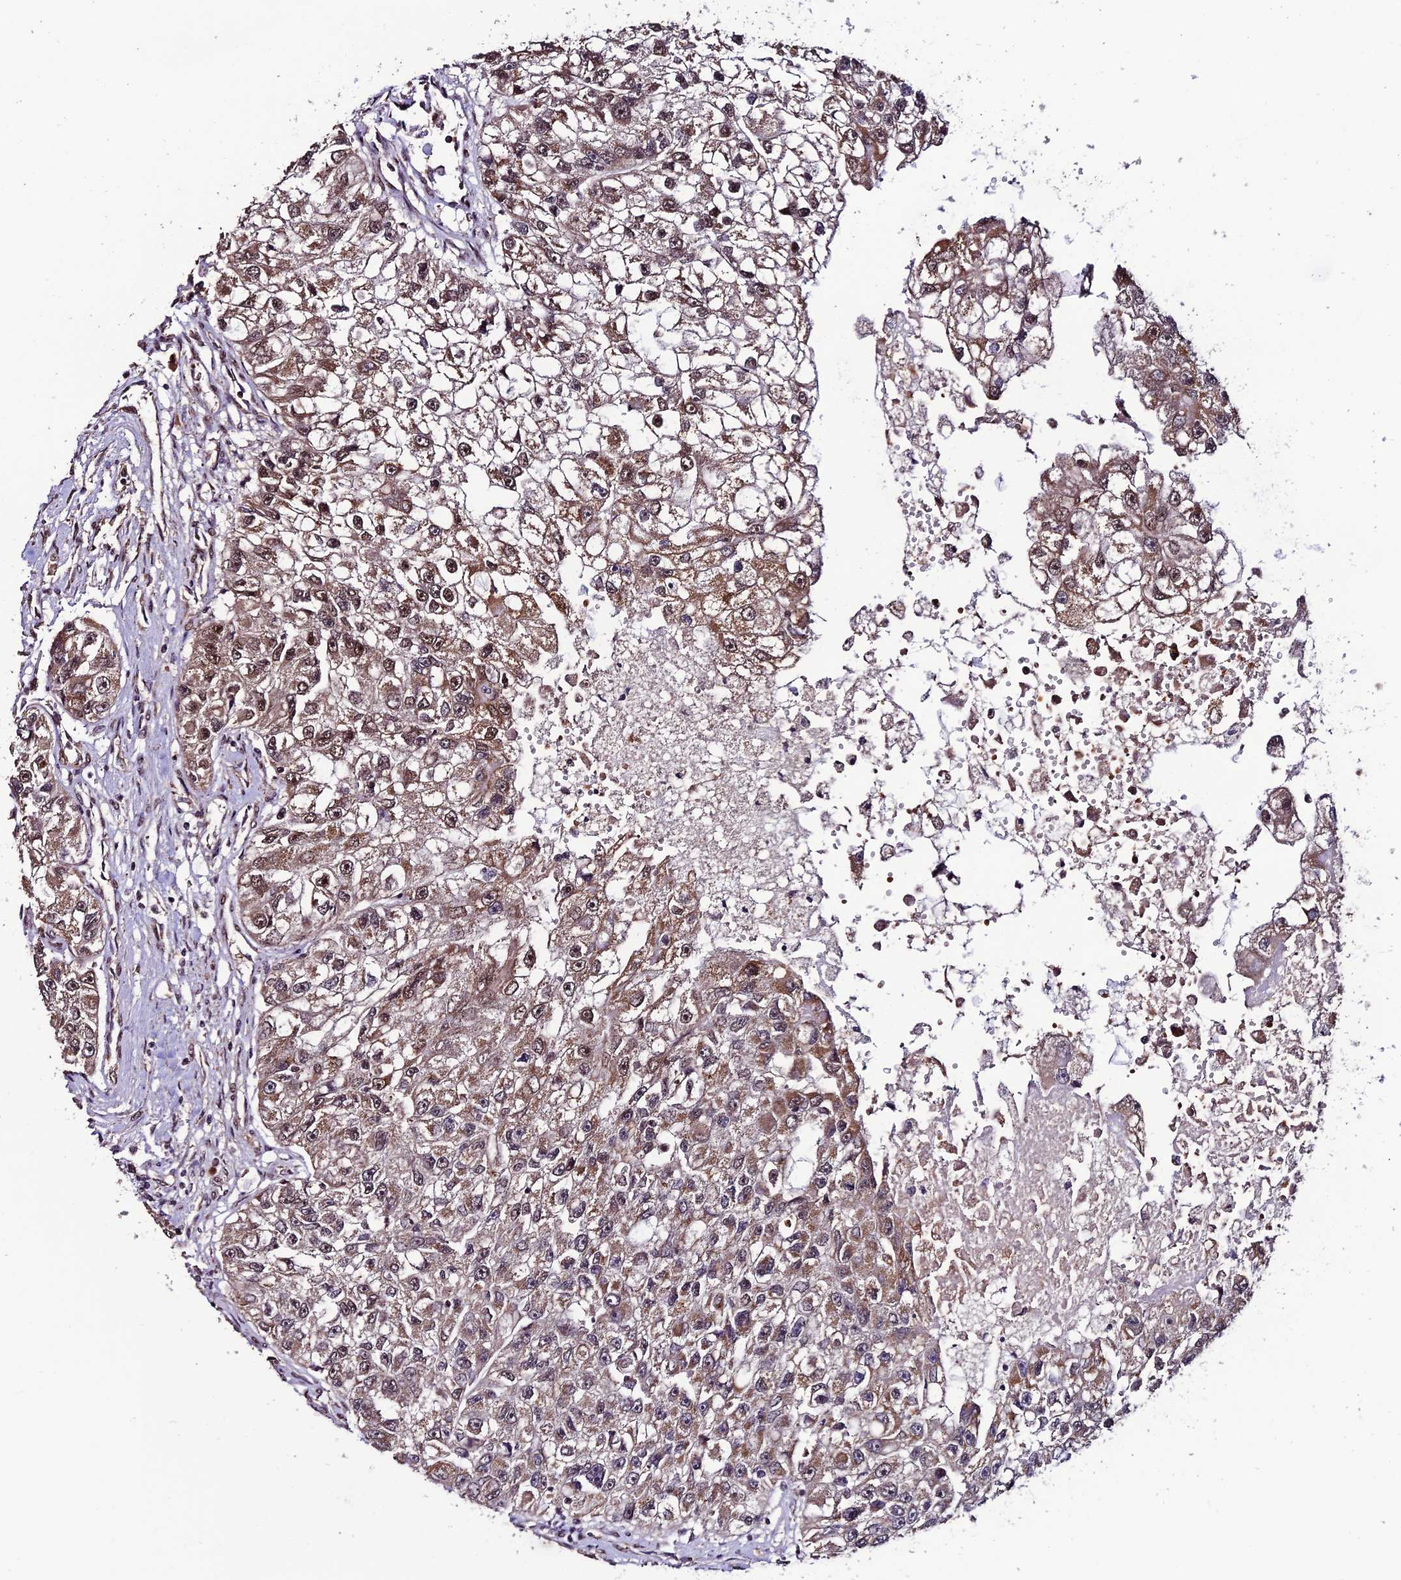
{"staining": {"intensity": "moderate", "quantity": ">75%", "location": "cytoplasmic/membranous,nuclear"}, "tissue": "renal cancer", "cell_type": "Tumor cells", "image_type": "cancer", "snomed": [{"axis": "morphology", "description": "Adenocarcinoma, NOS"}, {"axis": "topography", "description": "Kidney"}], "caption": "Immunohistochemical staining of human renal cancer reveals moderate cytoplasmic/membranous and nuclear protein staining in approximately >75% of tumor cells.", "gene": "CABIN1", "patient": {"sex": "male", "age": 63}}